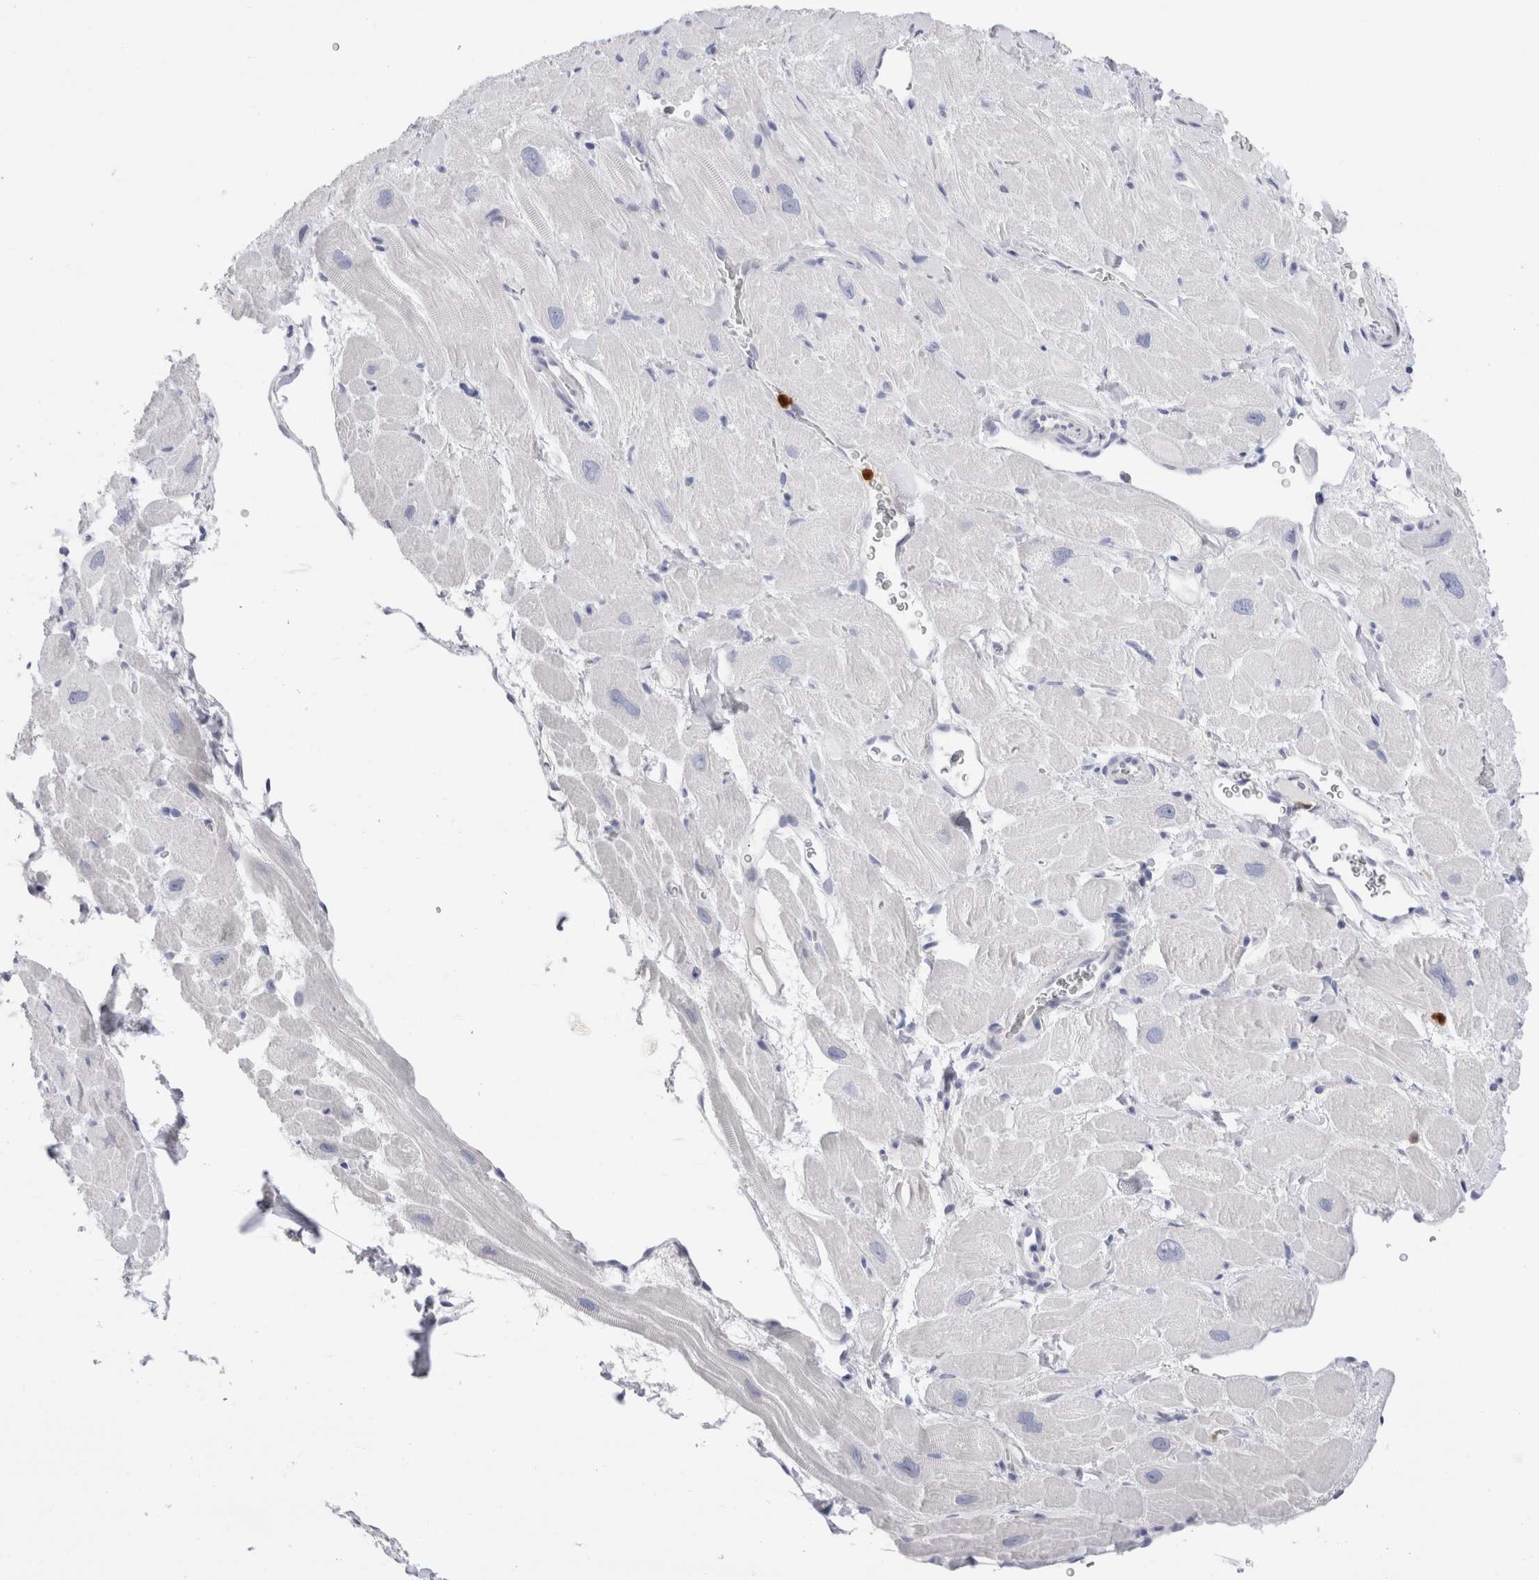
{"staining": {"intensity": "negative", "quantity": "none", "location": "none"}, "tissue": "heart muscle", "cell_type": "Cardiomyocytes", "image_type": "normal", "snomed": [{"axis": "morphology", "description": "Normal tissue, NOS"}, {"axis": "topography", "description": "Heart"}], "caption": "Immunohistochemistry (IHC) histopathology image of normal heart muscle: human heart muscle stained with DAB (3,3'-diaminobenzidine) exhibits no significant protein positivity in cardiomyocytes.", "gene": "SLC10A5", "patient": {"sex": "male", "age": 49}}